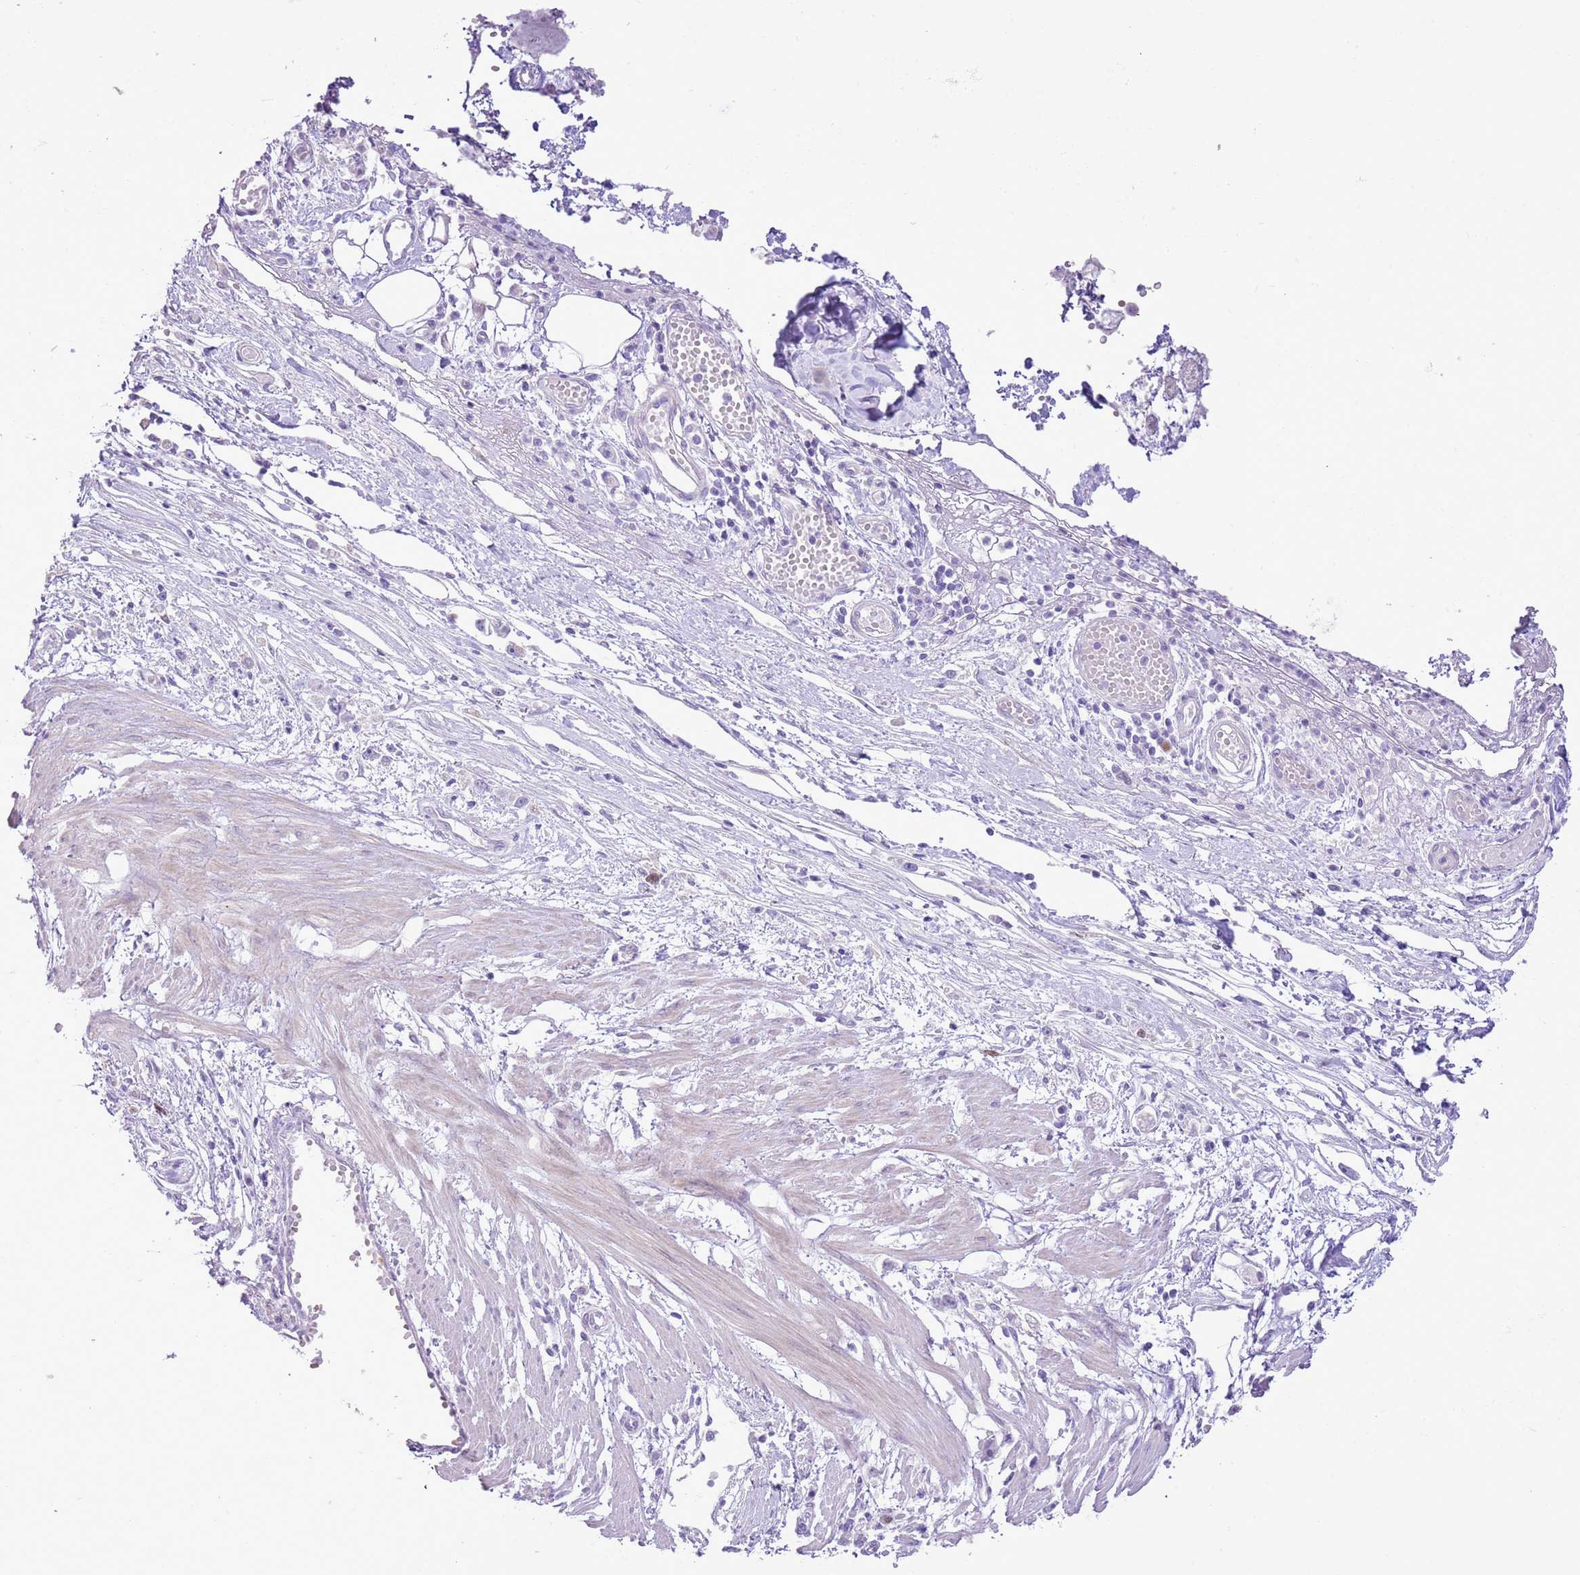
{"staining": {"intensity": "negative", "quantity": "none", "location": "none"}, "tissue": "stomach cancer", "cell_type": "Tumor cells", "image_type": "cancer", "snomed": [{"axis": "morphology", "description": "Adenocarcinoma, NOS"}, {"axis": "topography", "description": "Stomach"}], "caption": "An image of adenocarcinoma (stomach) stained for a protein displays no brown staining in tumor cells.", "gene": "GMNN", "patient": {"sex": "female", "age": 59}}